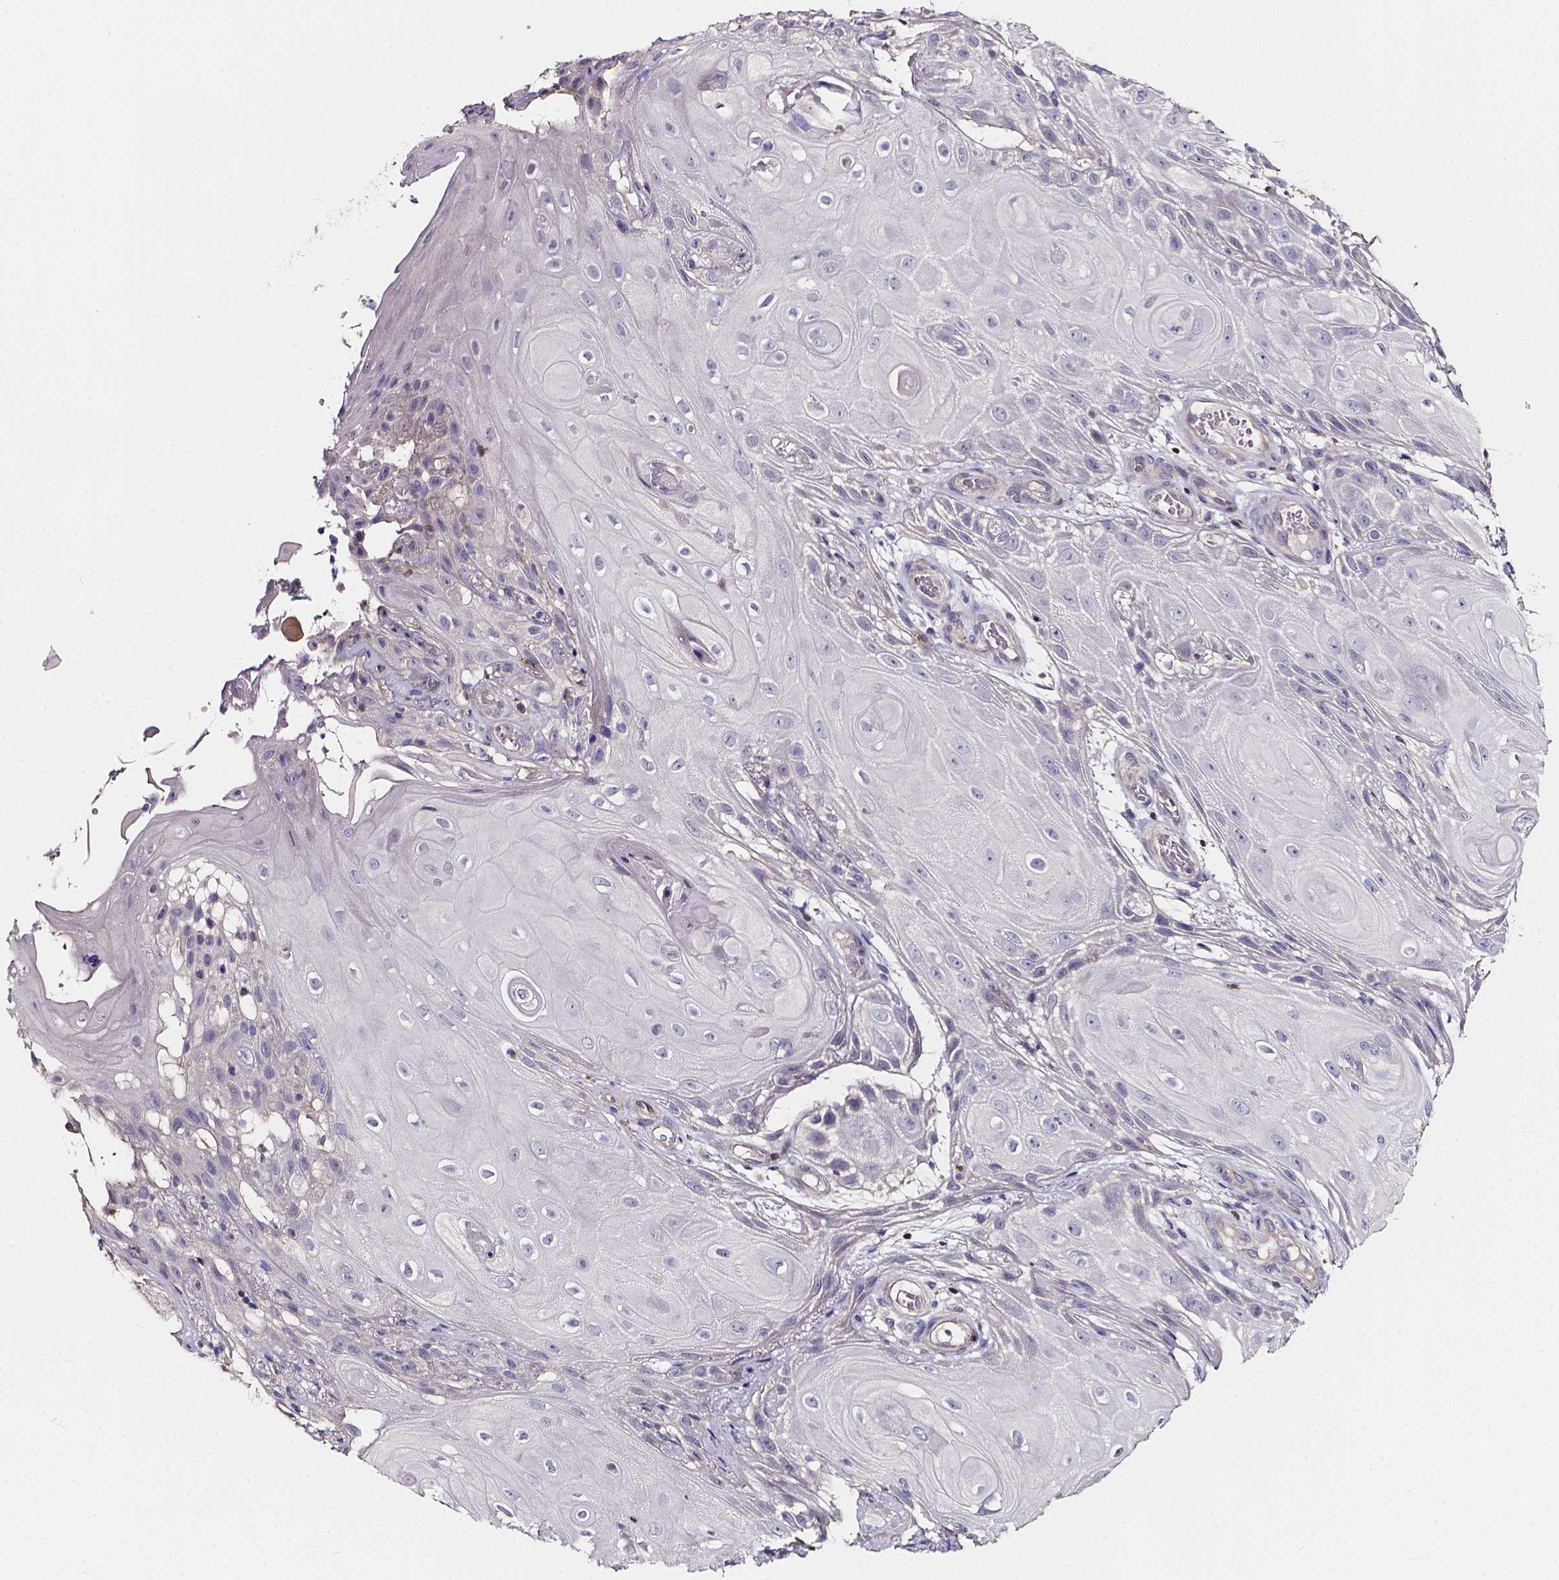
{"staining": {"intensity": "negative", "quantity": "none", "location": "none"}, "tissue": "skin cancer", "cell_type": "Tumor cells", "image_type": "cancer", "snomed": [{"axis": "morphology", "description": "Squamous cell carcinoma, NOS"}, {"axis": "topography", "description": "Skin"}], "caption": "Immunohistochemistry histopathology image of skin cancer stained for a protein (brown), which reveals no staining in tumor cells.", "gene": "THEMIS", "patient": {"sex": "male", "age": 62}}